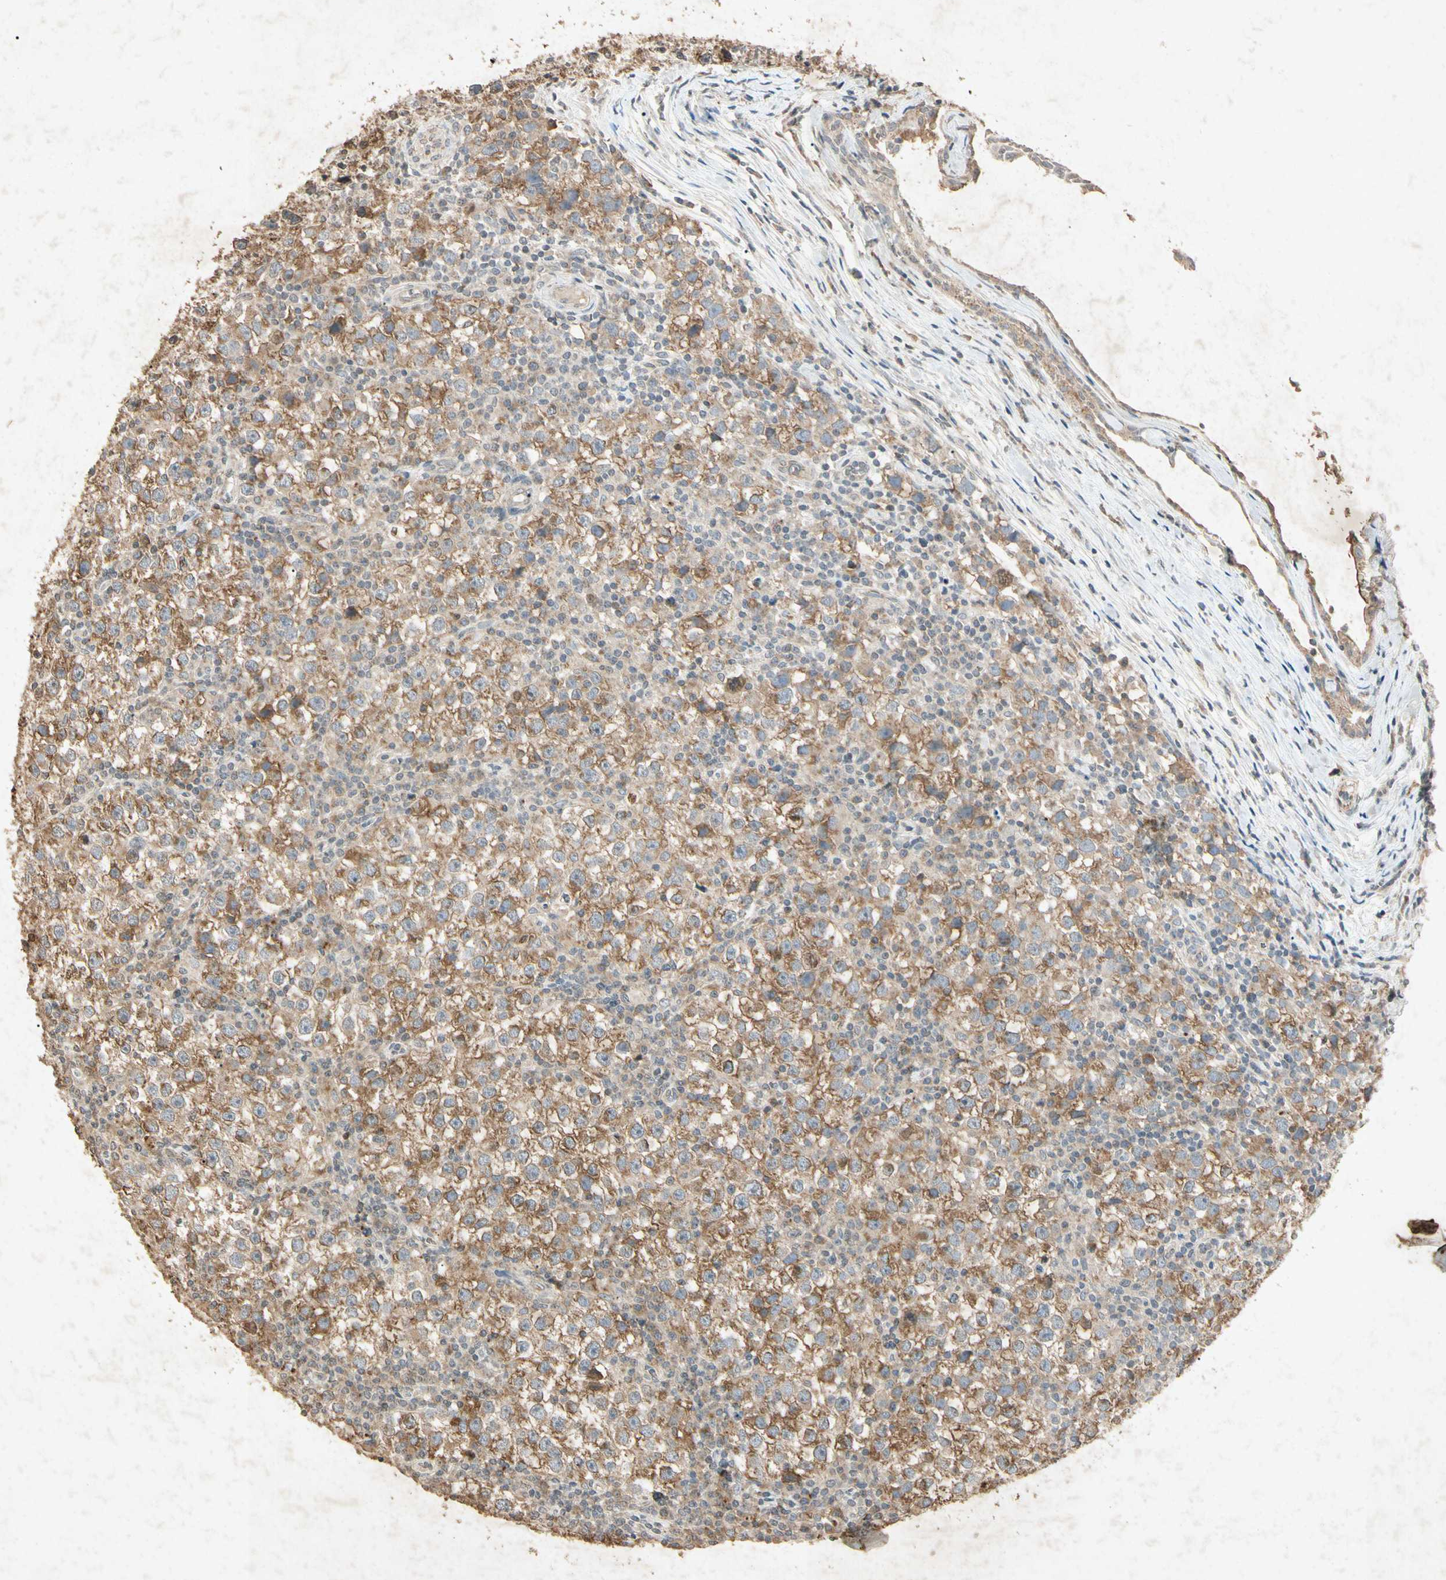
{"staining": {"intensity": "moderate", "quantity": "25%-75%", "location": "cytoplasmic/membranous"}, "tissue": "testis cancer", "cell_type": "Tumor cells", "image_type": "cancer", "snomed": [{"axis": "morphology", "description": "Seminoma, NOS"}, {"axis": "topography", "description": "Testis"}], "caption": "This is an image of immunohistochemistry (IHC) staining of testis seminoma, which shows moderate expression in the cytoplasmic/membranous of tumor cells.", "gene": "MSRB1", "patient": {"sex": "male", "age": 65}}